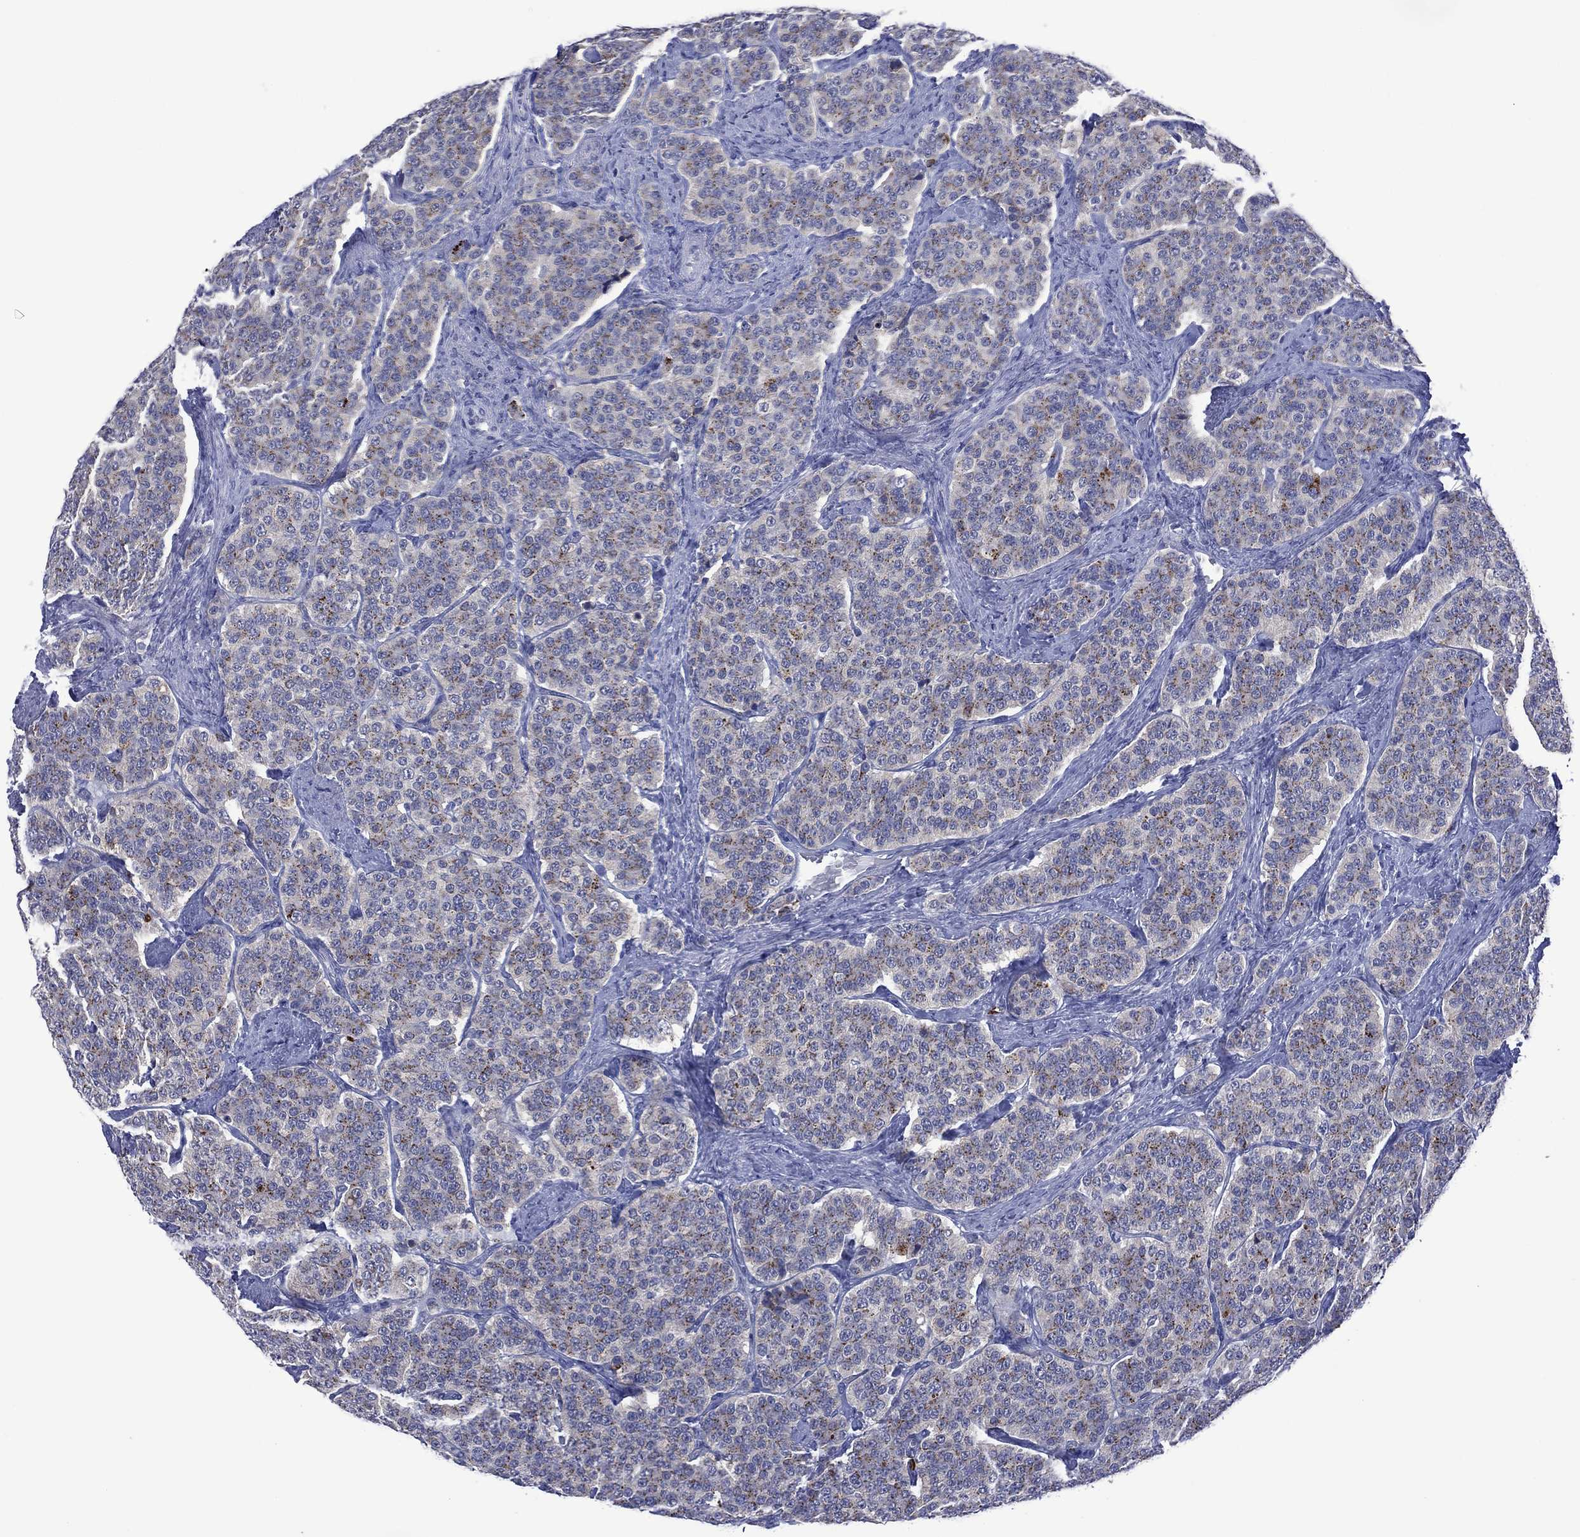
{"staining": {"intensity": "negative", "quantity": "none", "location": "none"}, "tissue": "carcinoid", "cell_type": "Tumor cells", "image_type": "cancer", "snomed": [{"axis": "morphology", "description": "Carcinoid, malignant, NOS"}, {"axis": "topography", "description": "Small intestine"}], "caption": "High magnification brightfield microscopy of carcinoid (malignant) stained with DAB (brown) and counterstained with hematoxylin (blue): tumor cells show no significant expression.", "gene": "ASB10", "patient": {"sex": "female", "age": 58}}